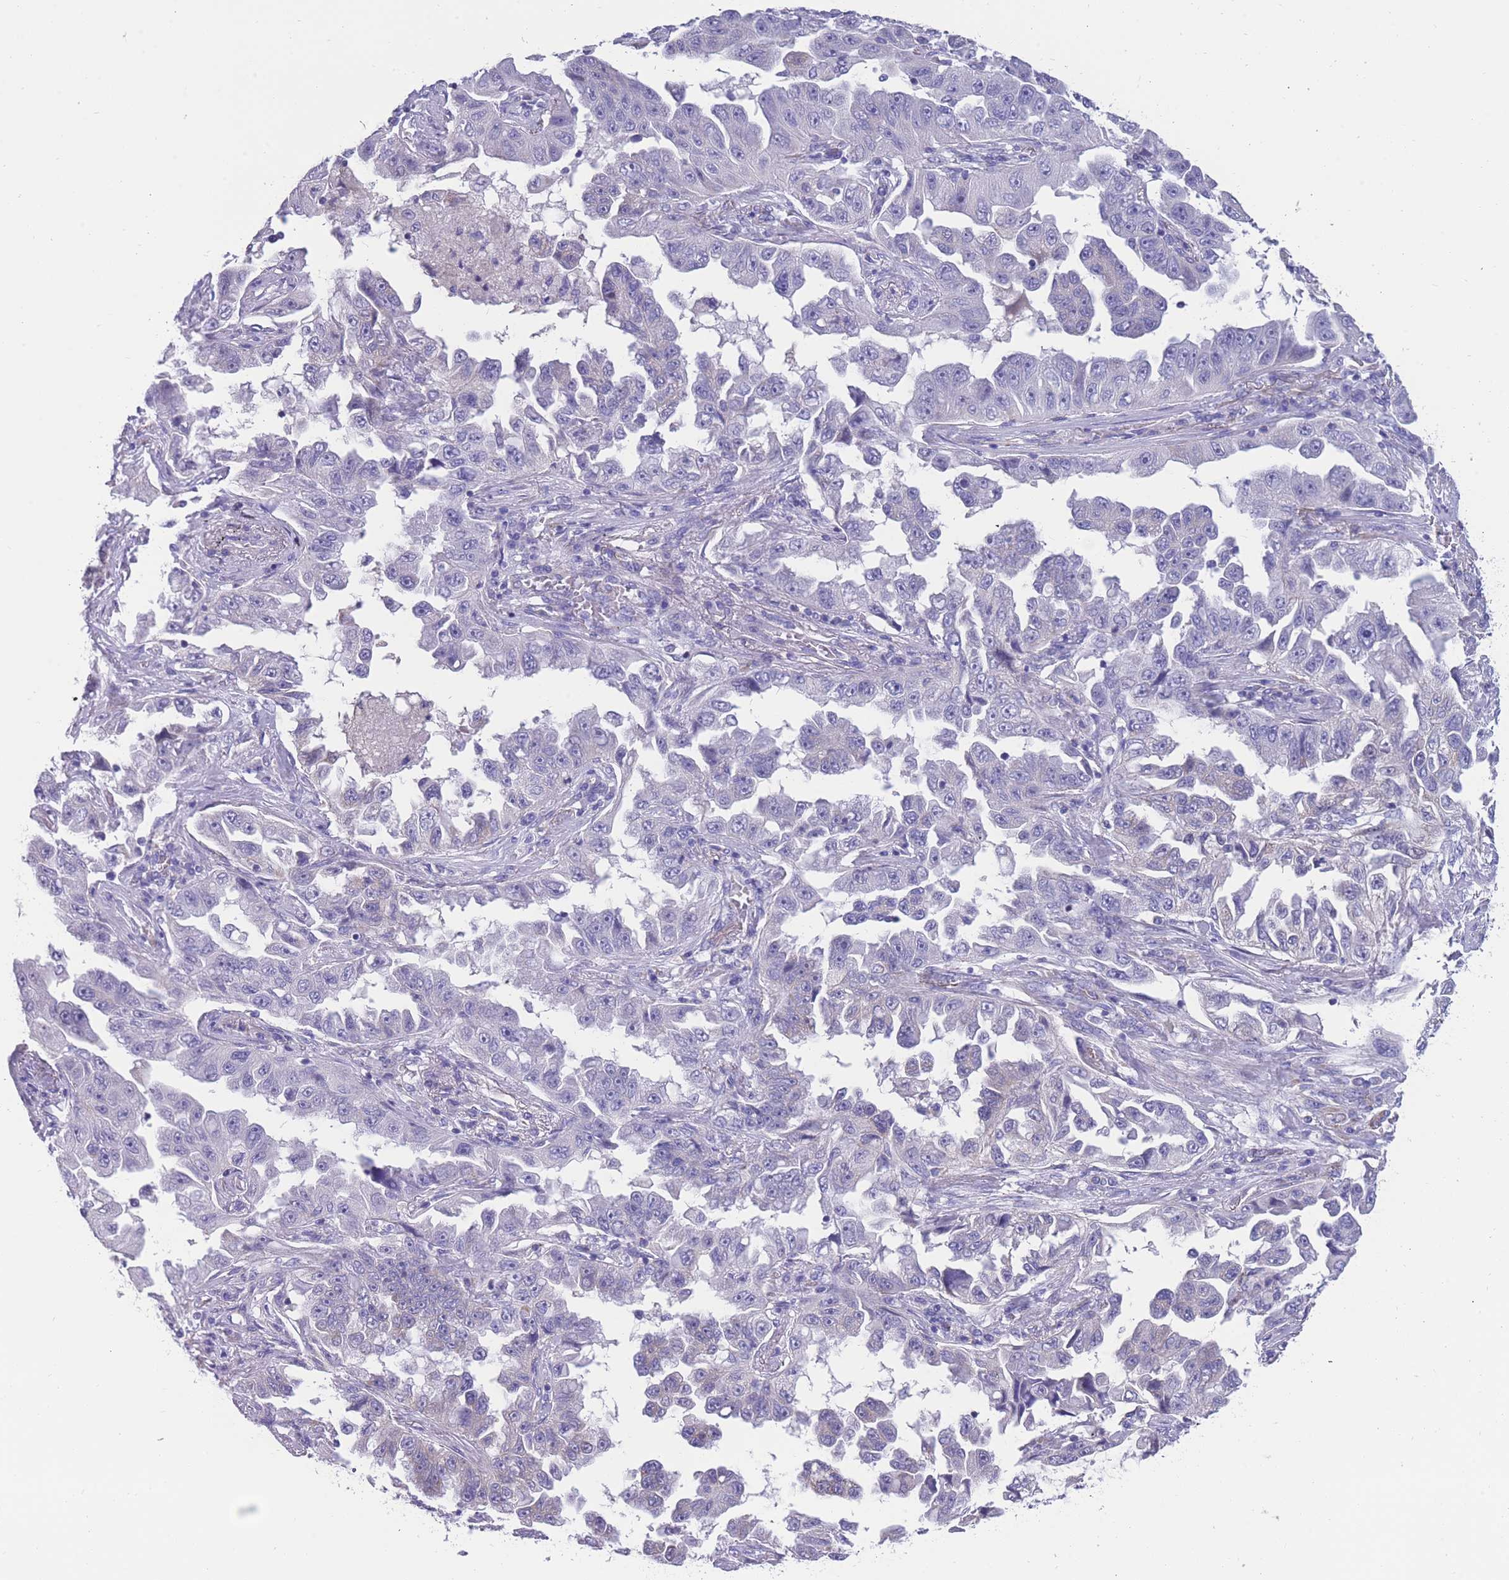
{"staining": {"intensity": "negative", "quantity": "none", "location": "none"}, "tissue": "lung cancer", "cell_type": "Tumor cells", "image_type": "cancer", "snomed": [{"axis": "morphology", "description": "Adenocarcinoma, NOS"}, {"axis": "topography", "description": "Lung"}], "caption": "Immunohistochemical staining of lung adenocarcinoma reveals no significant staining in tumor cells. The staining was performed using DAB to visualize the protein expression in brown, while the nuclei were stained in blue with hematoxylin (Magnification: 20x).", "gene": "INTS2", "patient": {"sex": "female", "age": 51}}